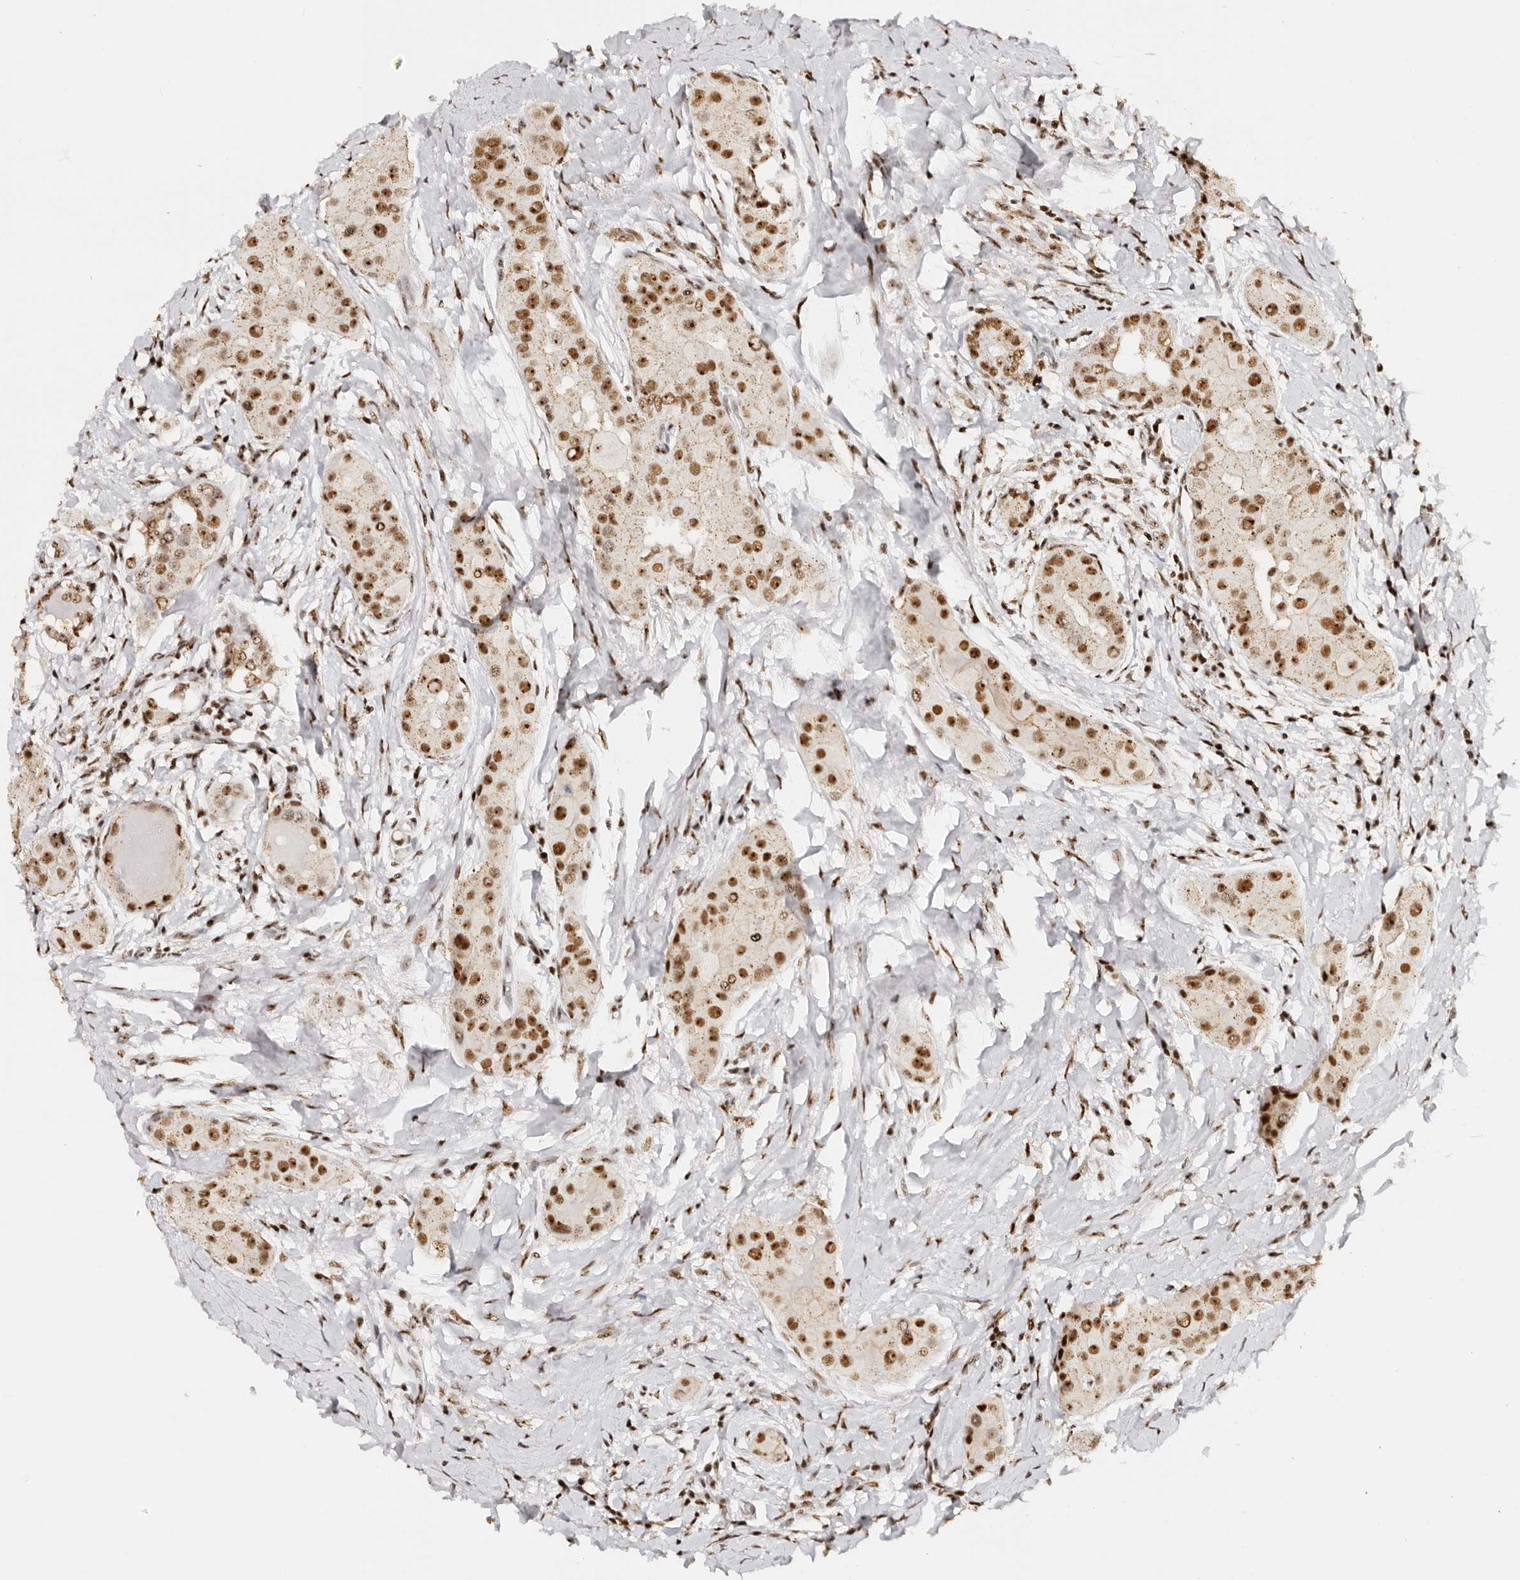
{"staining": {"intensity": "strong", "quantity": ">75%", "location": "nuclear"}, "tissue": "thyroid cancer", "cell_type": "Tumor cells", "image_type": "cancer", "snomed": [{"axis": "morphology", "description": "Papillary adenocarcinoma, NOS"}, {"axis": "topography", "description": "Thyroid gland"}], "caption": "Strong nuclear positivity is present in about >75% of tumor cells in thyroid cancer (papillary adenocarcinoma).", "gene": "IQGAP3", "patient": {"sex": "male", "age": 33}}